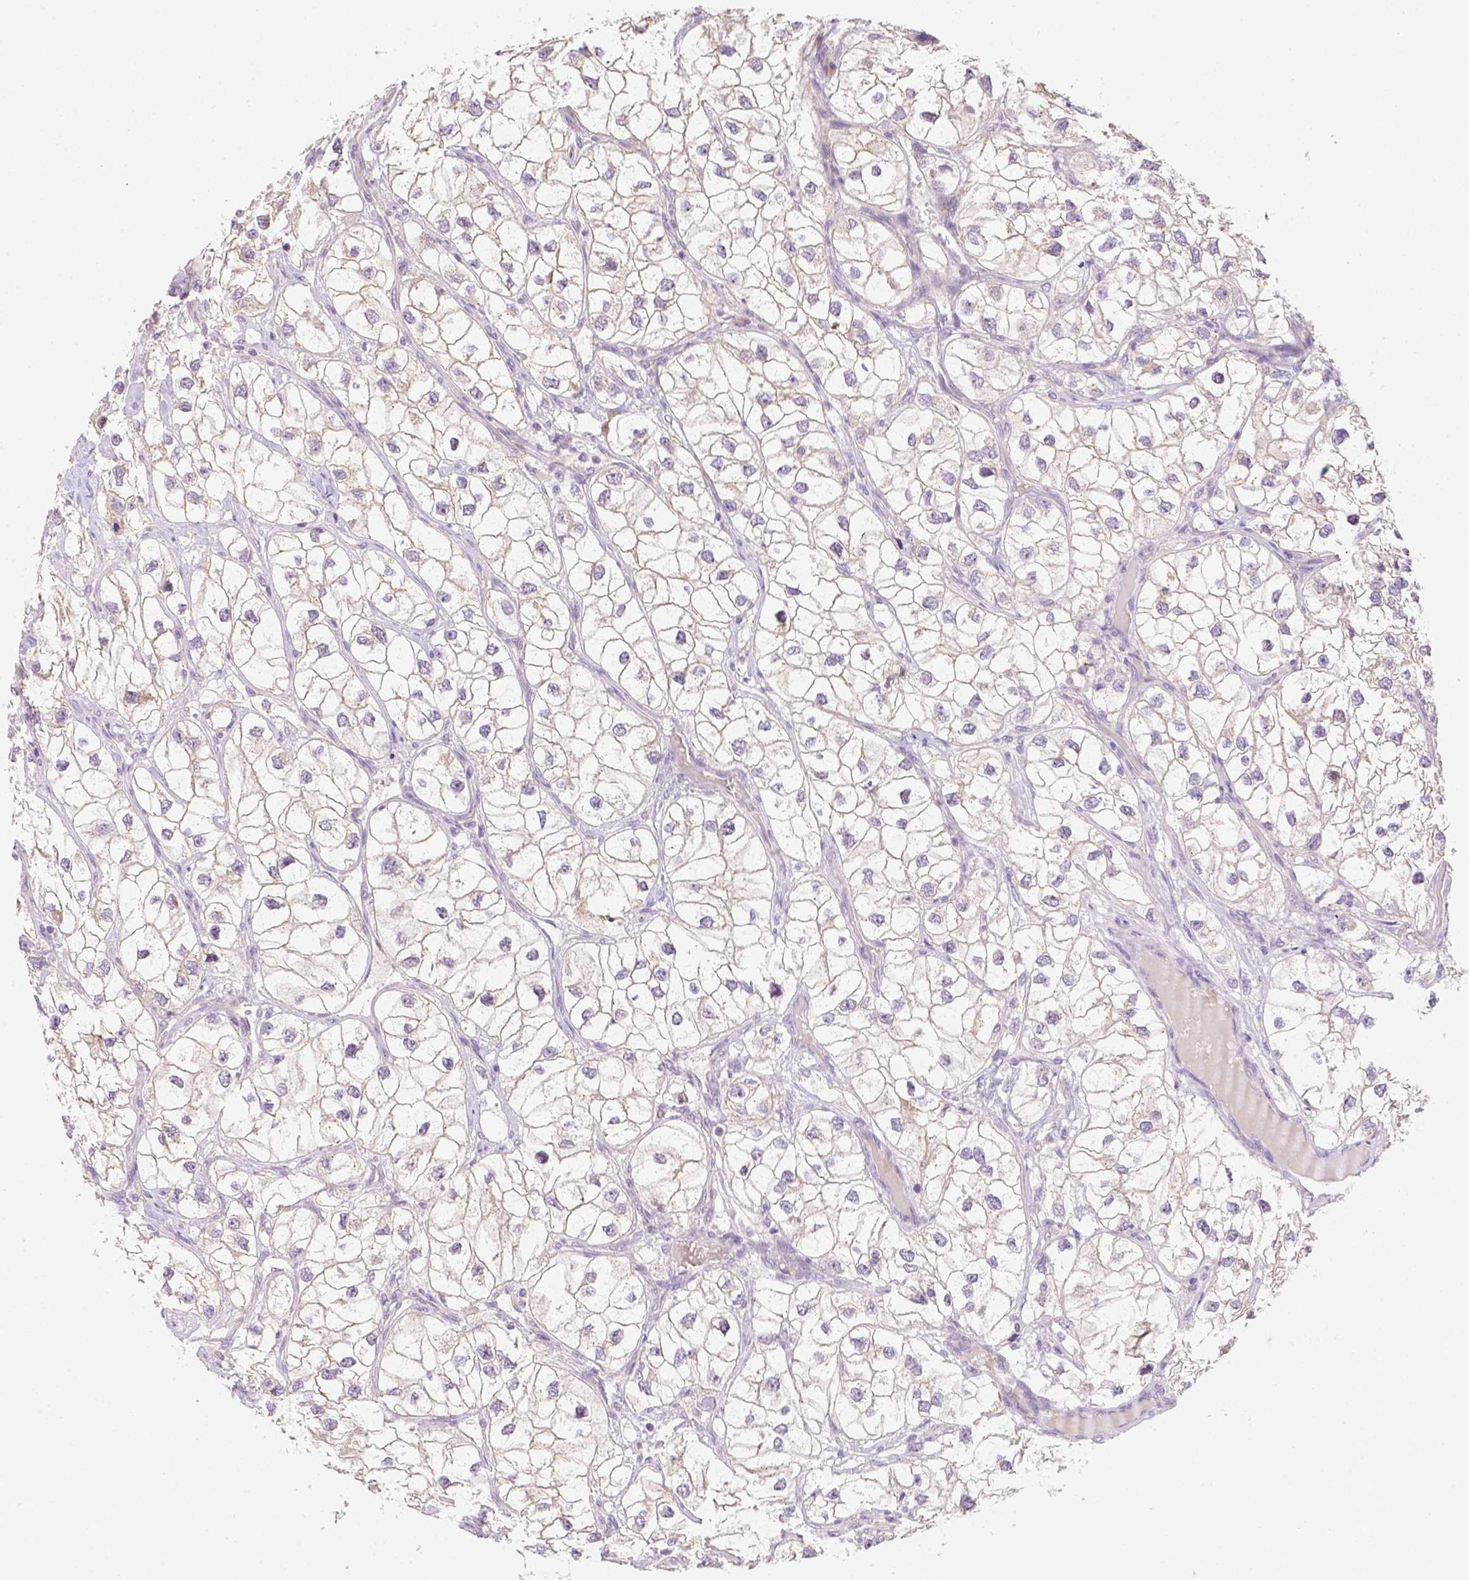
{"staining": {"intensity": "negative", "quantity": "none", "location": "none"}, "tissue": "renal cancer", "cell_type": "Tumor cells", "image_type": "cancer", "snomed": [{"axis": "morphology", "description": "Adenocarcinoma, NOS"}, {"axis": "topography", "description": "Kidney"}], "caption": "Adenocarcinoma (renal) was stained to show a protein in brown. There is no significant staining in tumor cells.", "gene": "C10orf67", "patient": {"sex": "male", "age": 59}}